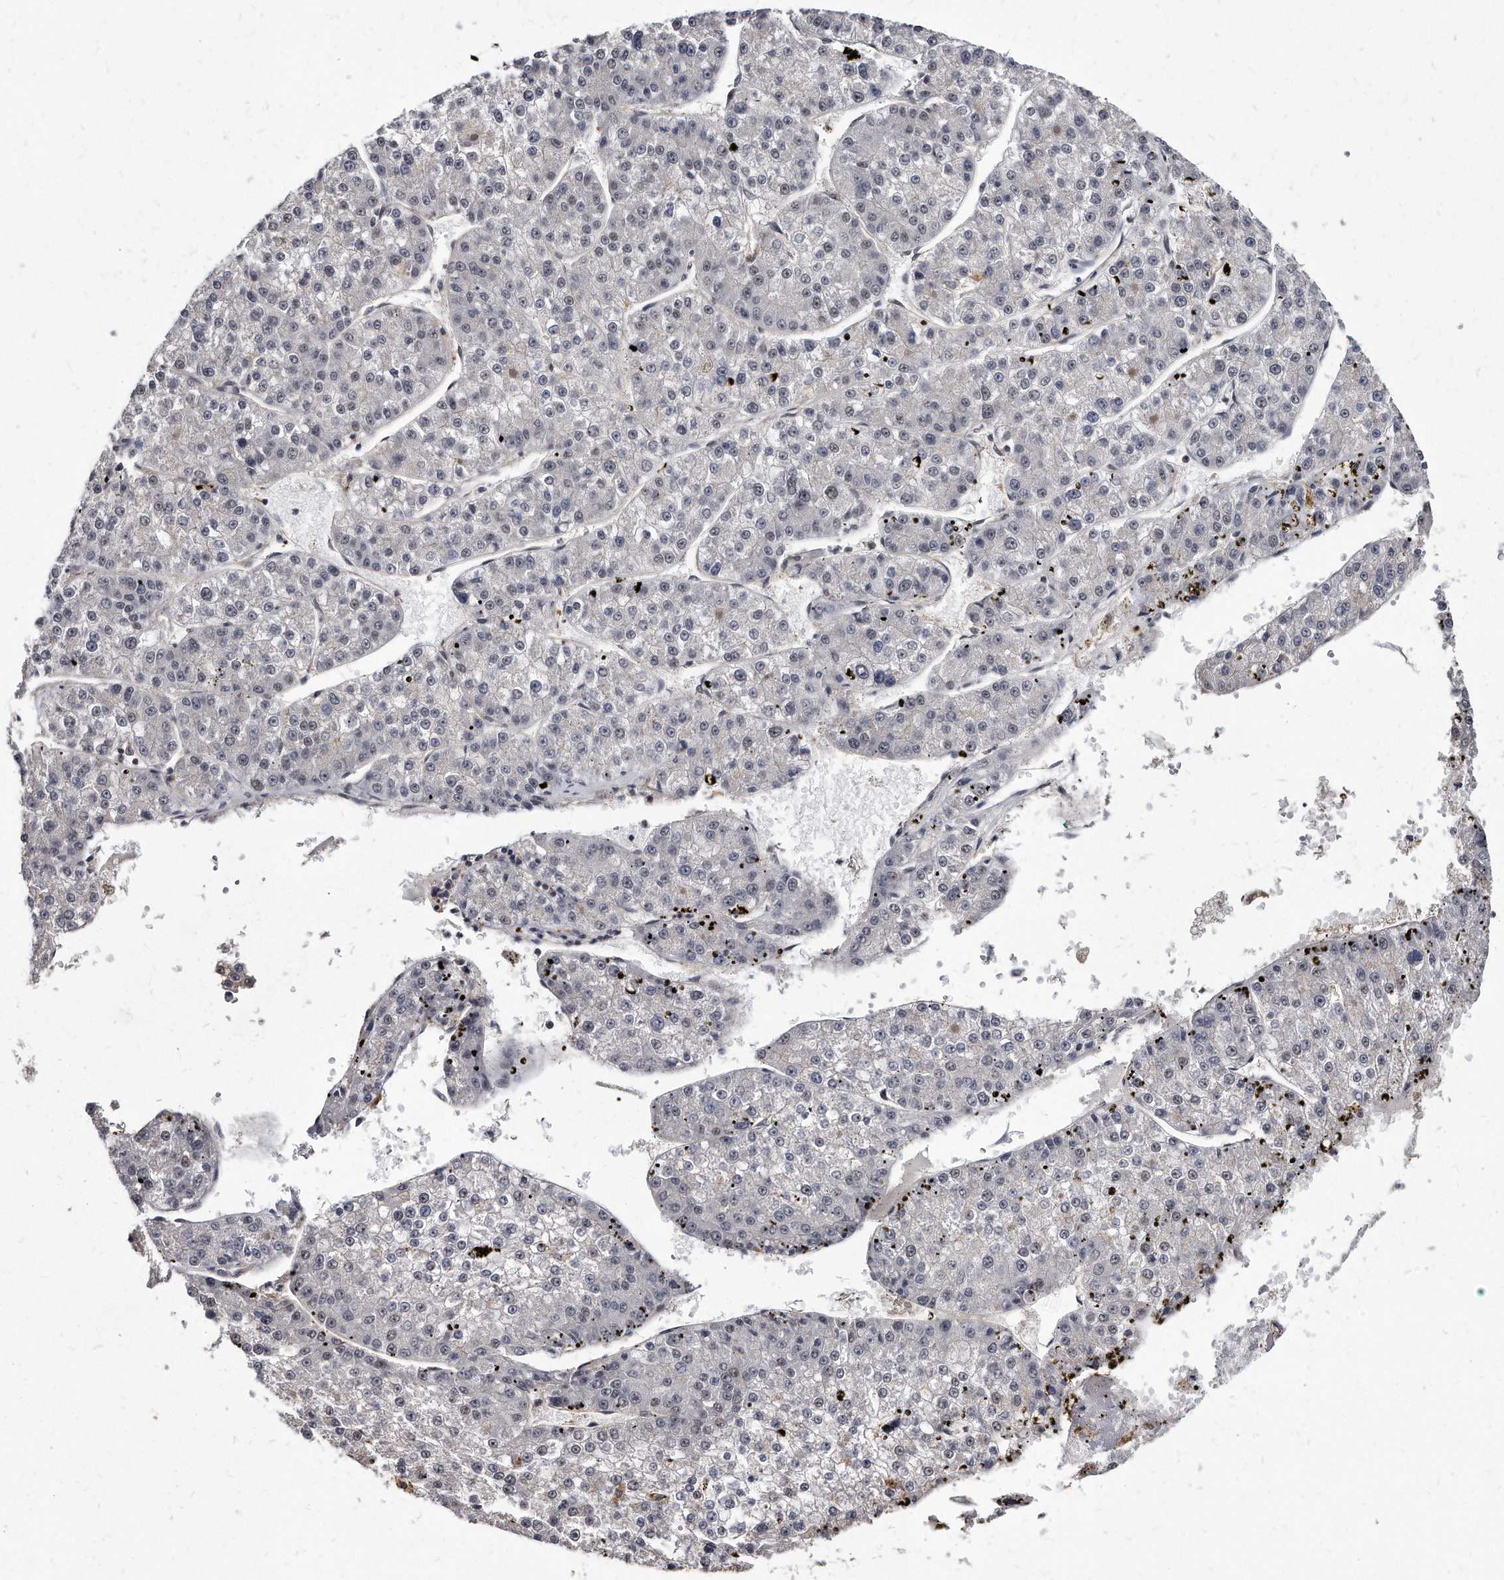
{"staining": {"intensity": "negative", "quantity": "none", "location": "none"}, "tissue": "liver cancer", "cell_type": "Tumor cells", "image_type": "cancer", "snomed": [{"axis": "morphology", "description": "Carcinoma, Hepatocellular, NOS"}, {"axis": "topography", "description": "Liver"}], "caption": "Tumor cells show no significant protein positivity in hepatocellular carcinoma (liver).", "gene": "KLHDC3", "patient": {"sex": "female", "age": 73}}